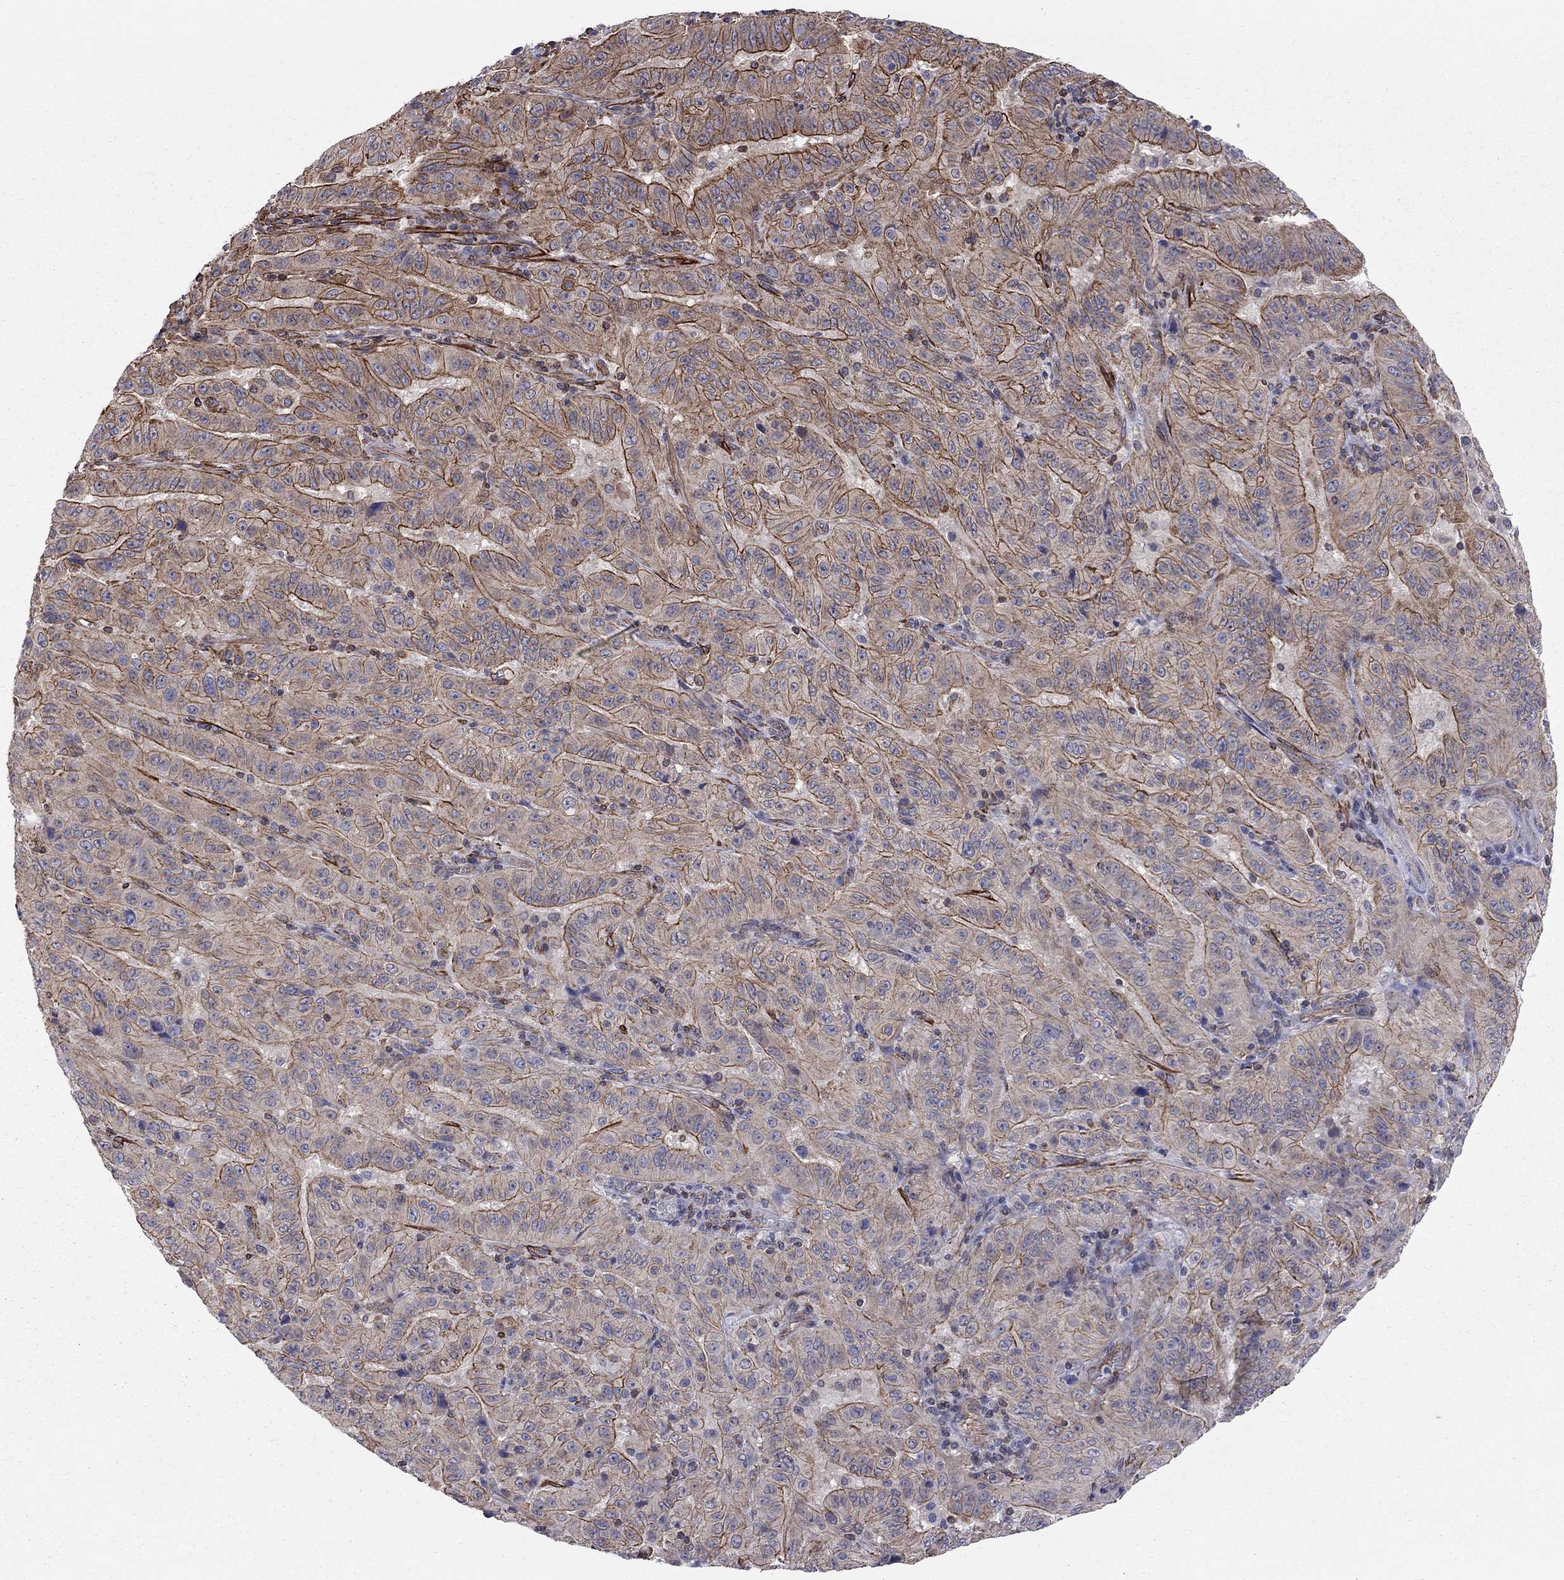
{"staining": {"intensity": "strong", "quantity": "25%-75%", "location": "cytoplasmic/membranous"}, "tissue": "pancreatic cancer", "cell_type": "Tumor cells", "image_type": "cancer", "snomed": [{"axis": "morphology", "description": "Adenocarcinoma, NOS"}, {"axis": "topography", "description": "Pancreas"}], "caption": "This micrograph demonstrates pancreatic cancer (adenocarcinoma) stained with IHC to label a protein in brown. The cytoplasmic/membranous of tumor cells show strong positivity for the protein. Nuclei are counter-stained blue.", "gene": "BICDL2", "patient": {"sex": "male", "age": 63}}